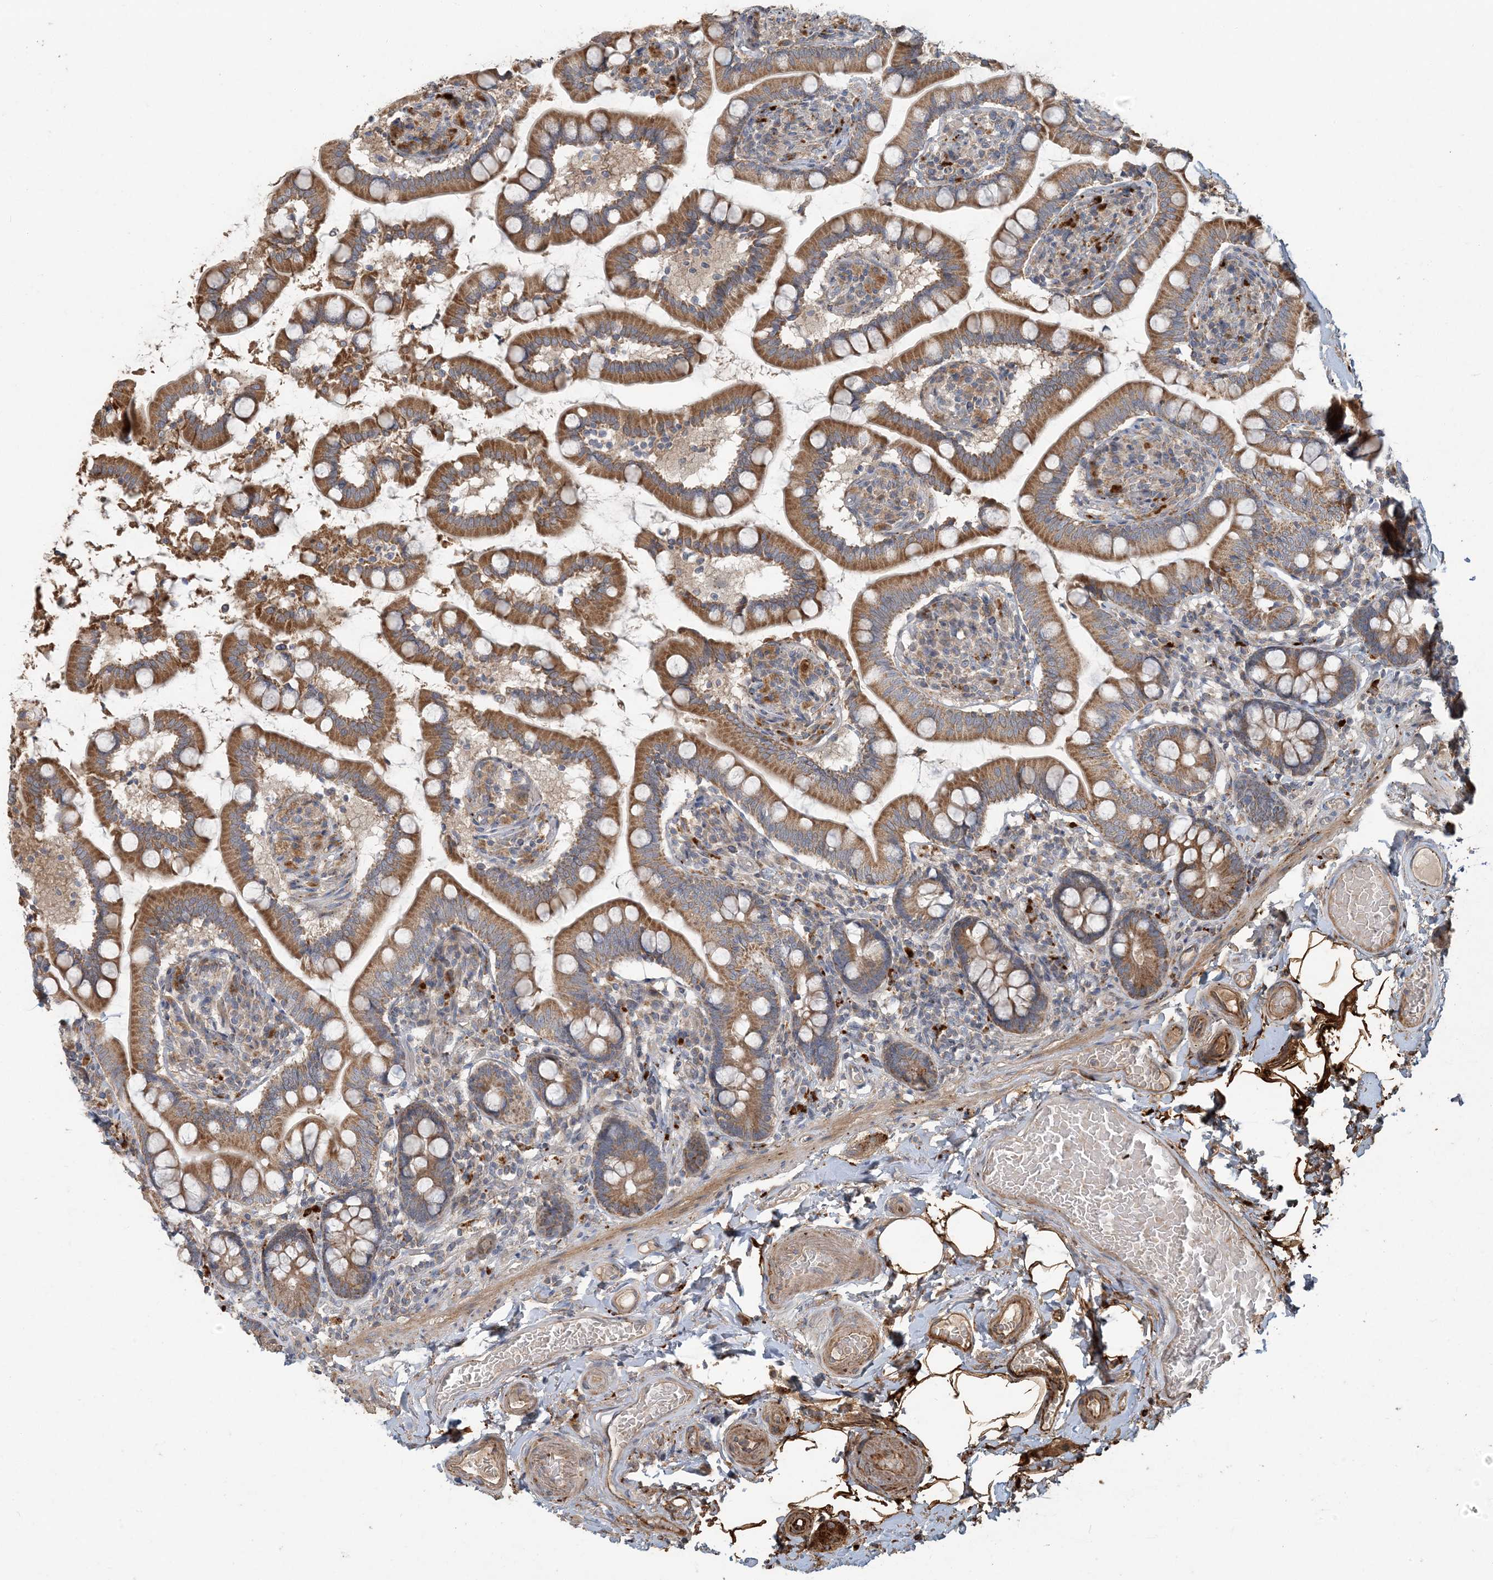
{"staining": {"intensity": "moderate", "quantity": ">75%", "location": "cytoplasmic/membranous"}, "tissue": "small intestine", "cell_type": "Glandular cells", "image_type": "normal", "snomed": [{"axis": "morphology", "description": "Normal tissue, NOS"}, {"axis": "topography", "description": "Small intestine"}], "caption": "An immunohistochemistry (IHC) histopathology image of unremarkable tissue is shown. Protein staining in brown labels moderate cytoplasmic/membranous positivity in small intestine within glandular cells. The protein of interest is stained brown, and the nuclei are stained in blue (DAB IHC with brightfield microscopy, high magnification).", "gene": "LTN1", "patient": {"sex": "female", "age": 64}}